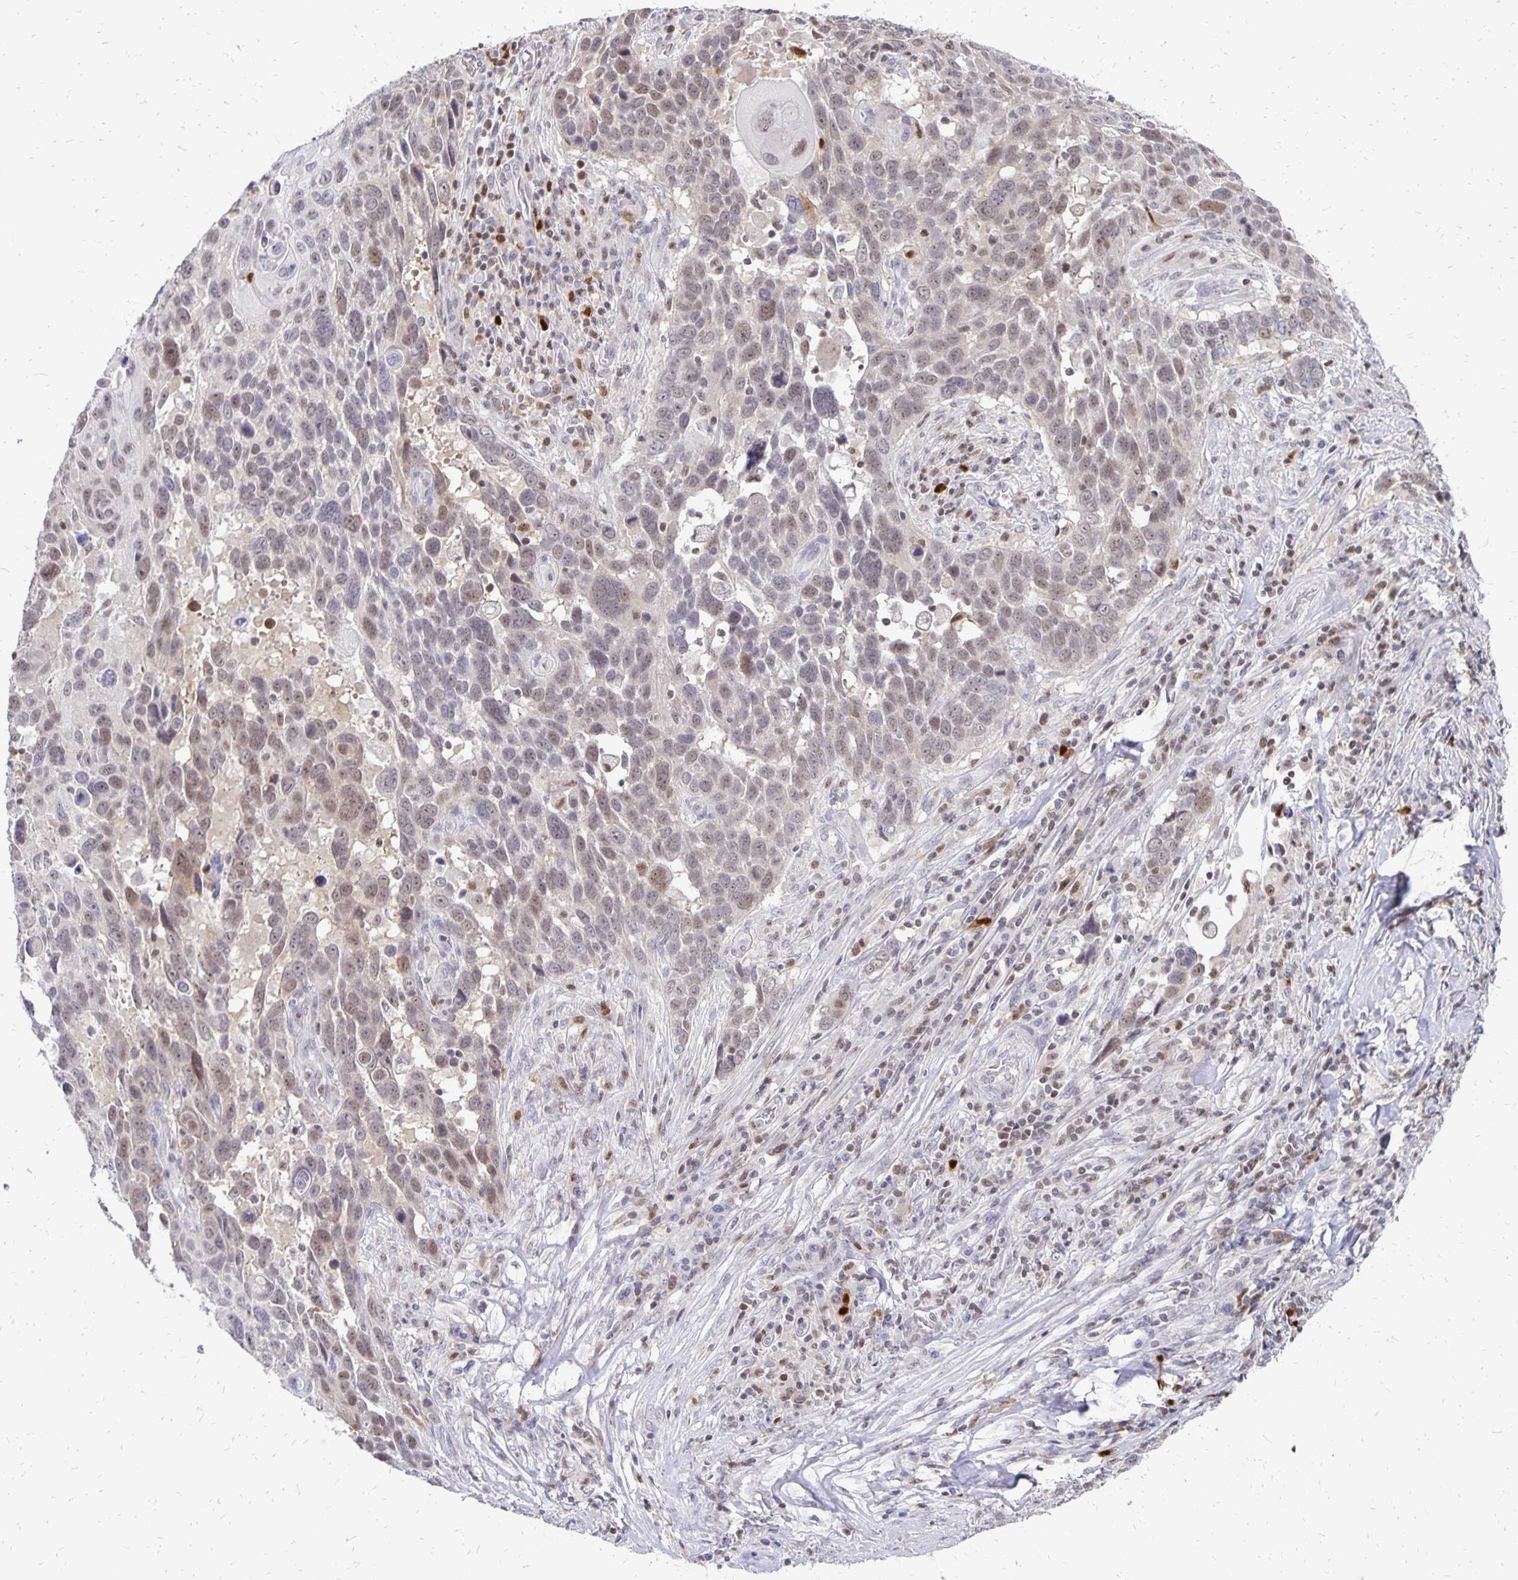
{"staining": {"intensity": "weak", "quantity": "<25%", "location": "nuclear"}, "tissue": "lung cancer", "cell_type": "Tumor cells", "image_type": "cancer", "snomed": [{"axis": "morphology", "description": "Squamous cell carcinoma, NOS"}, {"axis": "topography", "description": "Lung"}], "caption": "Human lung squamous cell carcinoma stained for a protein using immunohistochemistry (IHC) reveals no staining in tumor cells.", "gene": "DCK", "patient": {"sex": "male", "age": 68}}